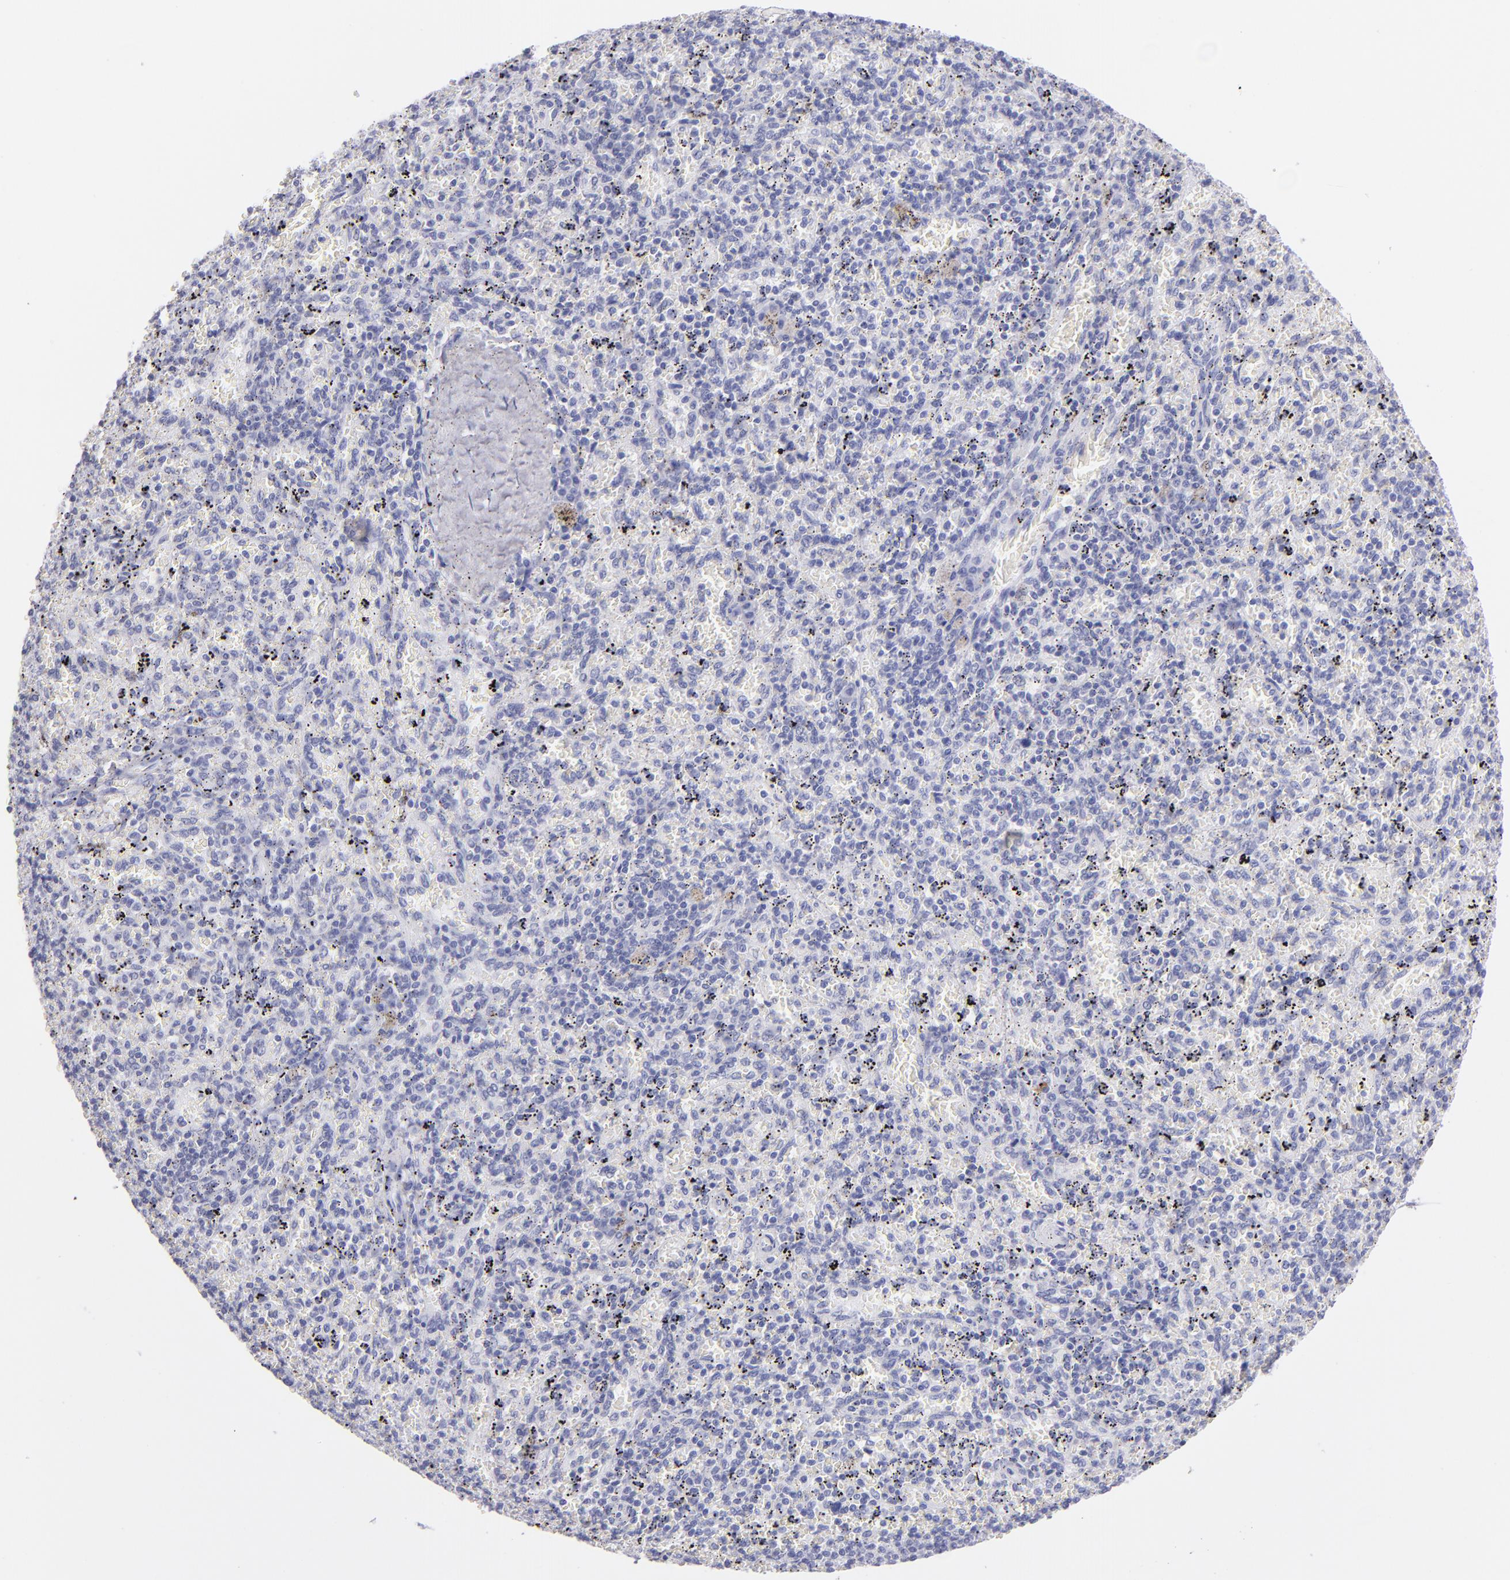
{"staining": {"intensity": "negative", "quantity": "none", "location": "none"}, "tissue": "spleen", "cell_type": "Cells in red pulp", "image_type": "normal", "snomed": [{"axis": "morphology", "description": "Normal tissue, NOS"}, {"axis": "topography", "description": "Spleen"}], "caption": "Image shows no protein staining in cells in red pulp of normal spleen.", "gene": "PRPH", "patient": {"sex": "female", "age": 43}}